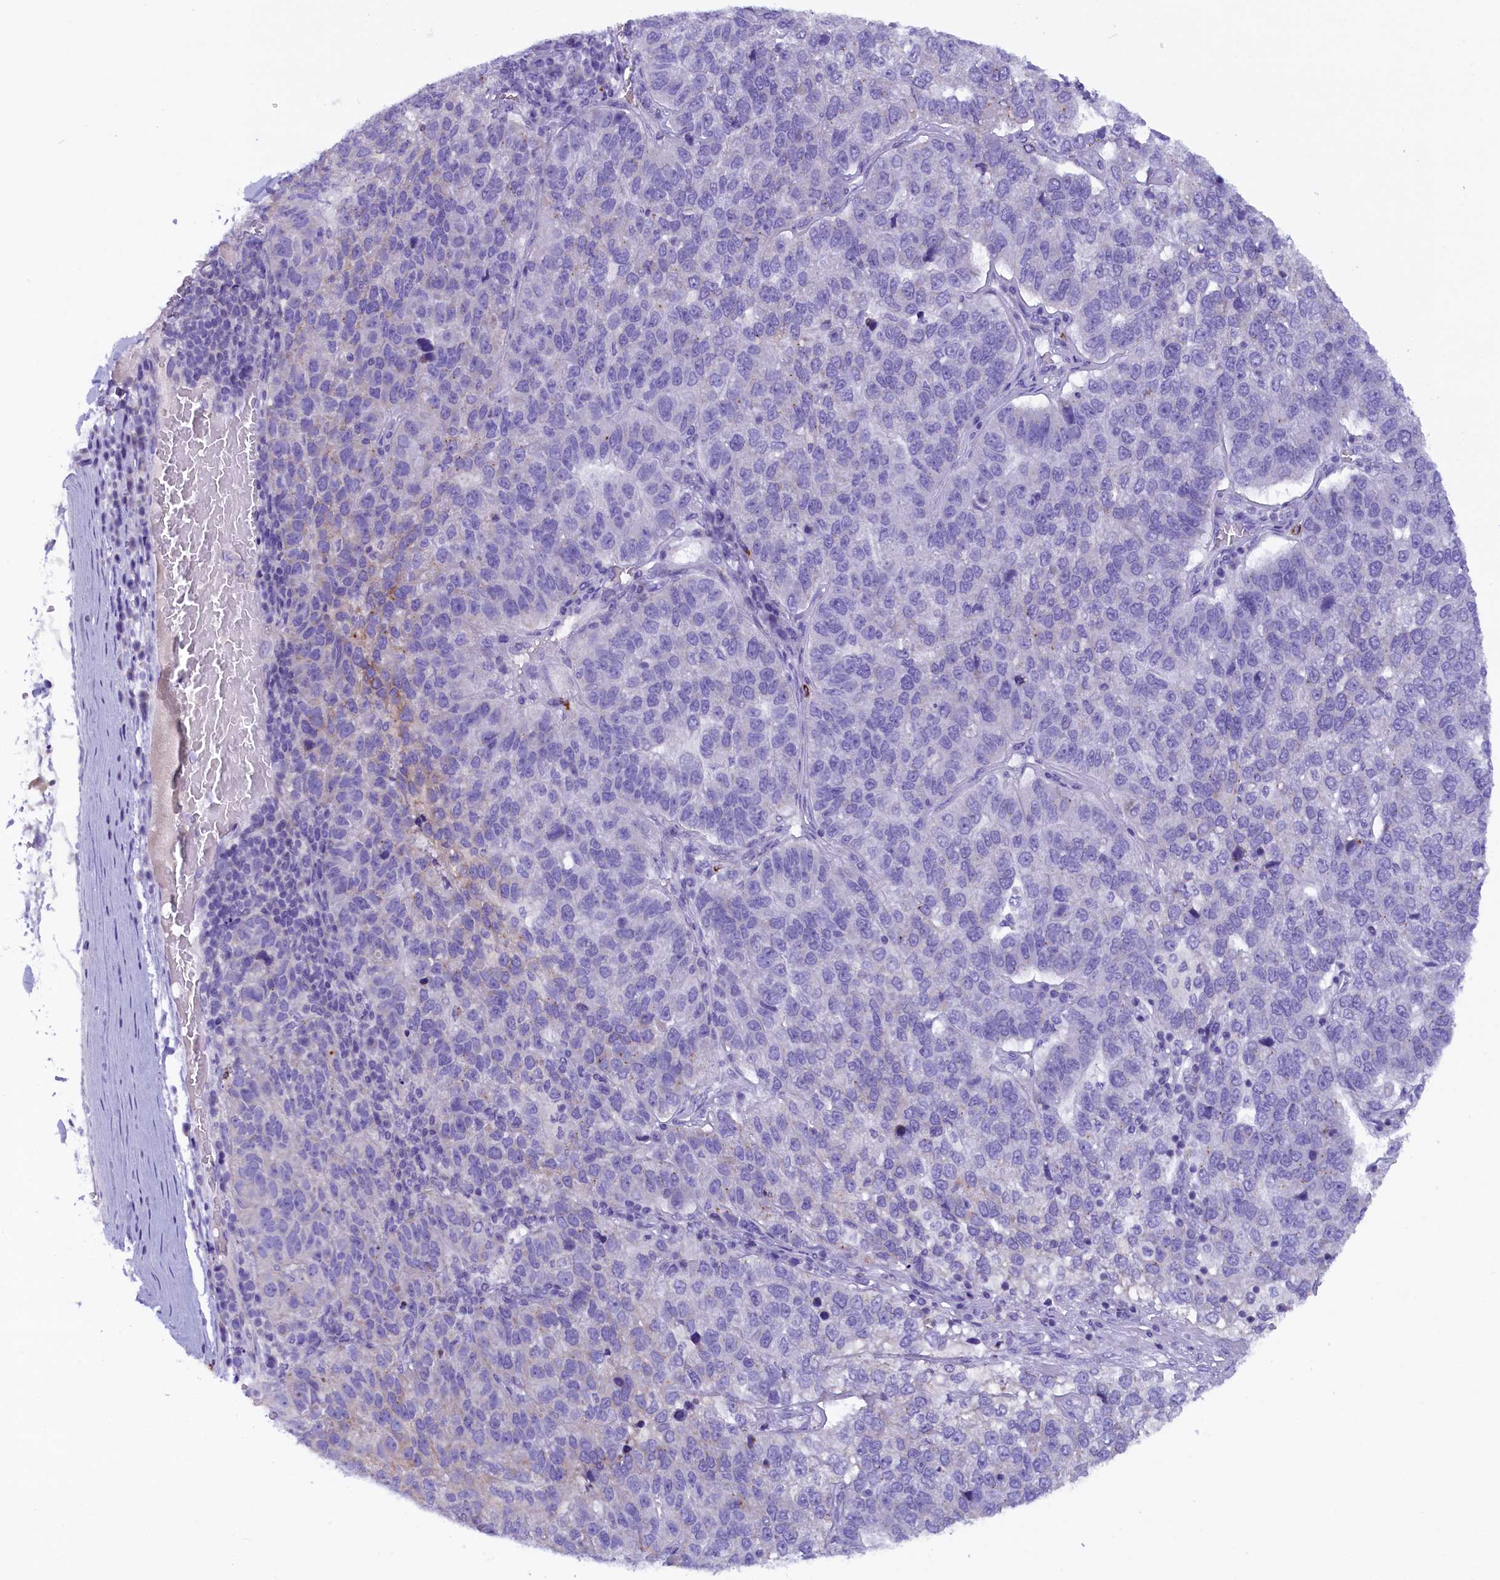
{"staining": {"intensity": "negative", "quantity": "none", "location": "none"}, "tissue": "pancreatic cancer", "cell_type": "Tumor cells", "image_type": "cancer", "snomed": [{"axis": "morphology", "description": "Adenocarcinoma, NOS"}, {"axis": "topography", "description": "Pancreas"}], "caption": "DAB immunohistochemical staining of human pancreatic cancer (adenocarcinoma) shows no significant expression in tumor cells.", "gene": "RTTN", "patient": {"sex": "female", "age": 61}}